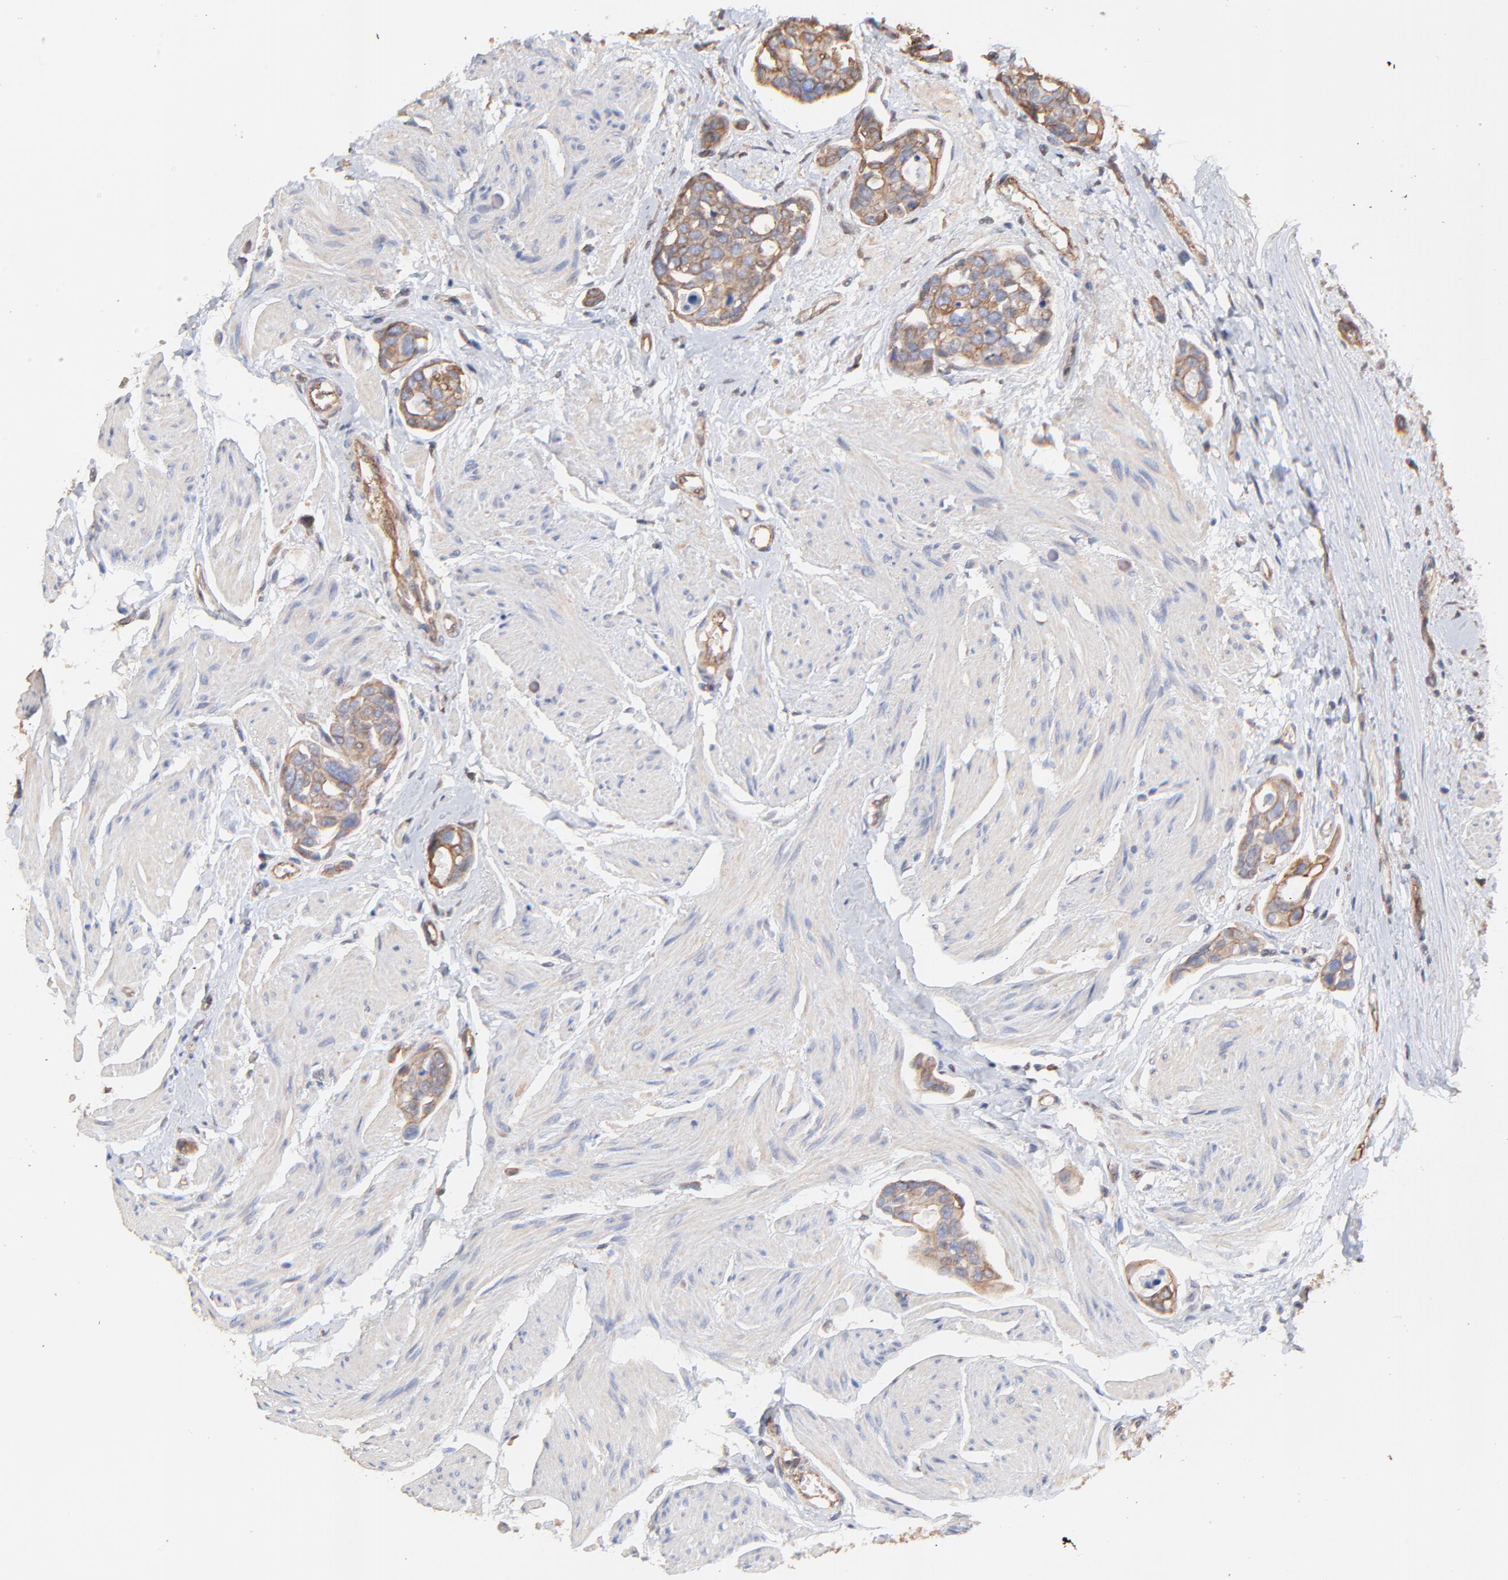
{"staining": {"intensity": "moderate", "quantity": ">75%", "location": "cytoplasmic/membranous"}, "tissue": "urothelial cancer", "cell_type": "Tumor cells", "image_type": "cancer", "snomed": [{"axis": "morphology", "description": "Urothelial carcinoma, High grade"}, {"axis": "topography", "description": "Urinary bladder"}], "caption": "Protein staining demonstrates moderate cytoplasmic/membranous staining in approximately >75% of tumor cells in high-grade urothelial carcinoma. The staining was performed using DAB (3,3'-diaminobenzidine), with brown indicating positive protein expression. Nuclei are stained blue with hematoxylin.", "gene": "LRCH2", "patient": {"sex": "male", "age": 78}}